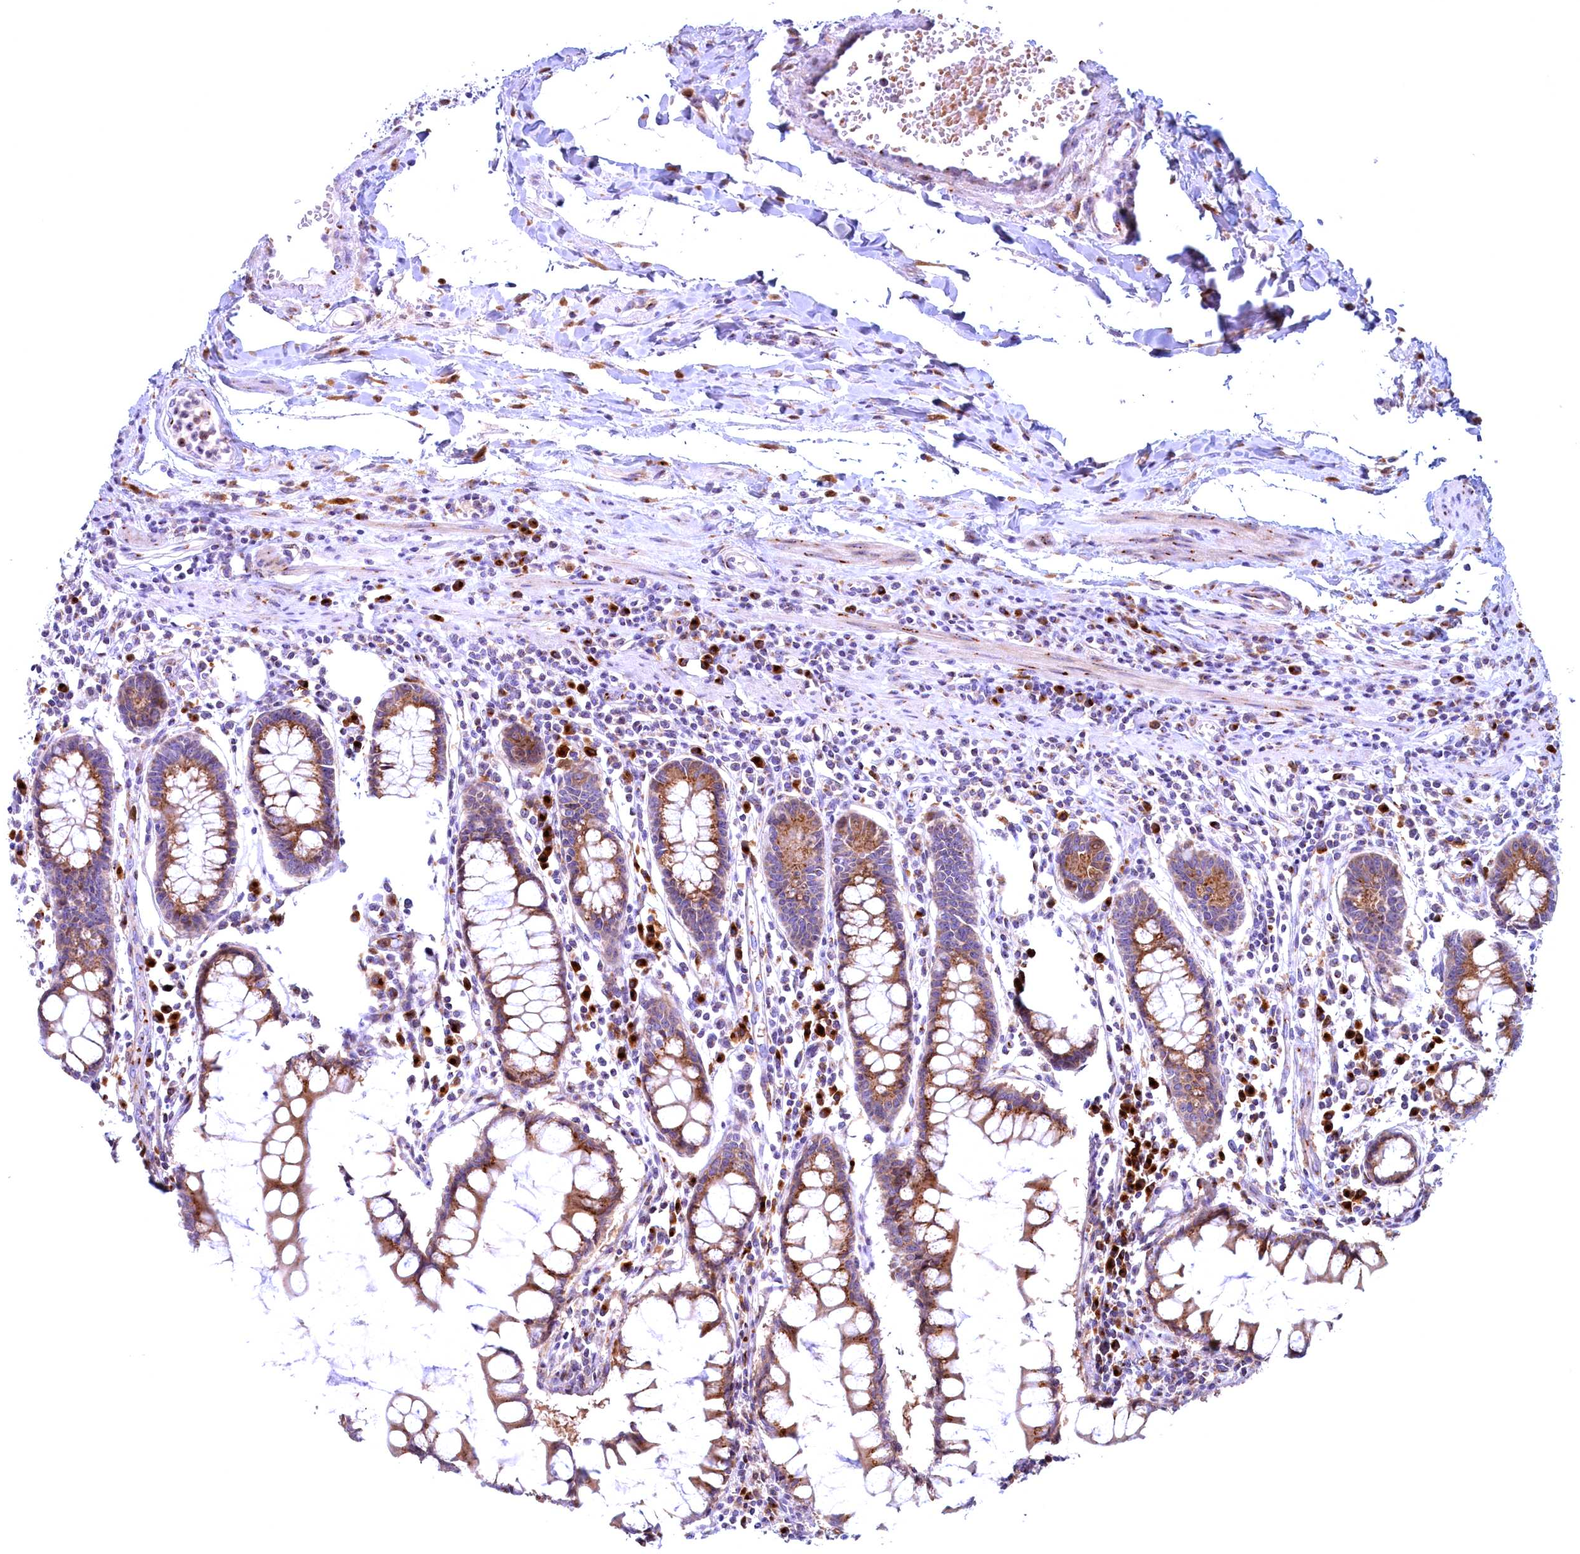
{"staining": {"intensity": "weak", "quantity": "25%-75%", "location": "cytoplasmic/membranous"}, "tissue": "colon", "cell_type": "Endothelial cells", "image_type": "normal", "snomed": [{"axis": "morphology", "description": "Normal tissue, NOS"}, {"axis": "morphology", "description": "Adenocarcinoma, NOS"}, {"axis": "topography", "description": "Colon"}], "caption": "The histopathology image displays staining of normal colon, revealing weak cytoplasmic/membranous protein positivity (brown color) within endothelial cells.", "gene": "BLVRB", "patient": {"sex": "female", "age": 55}}